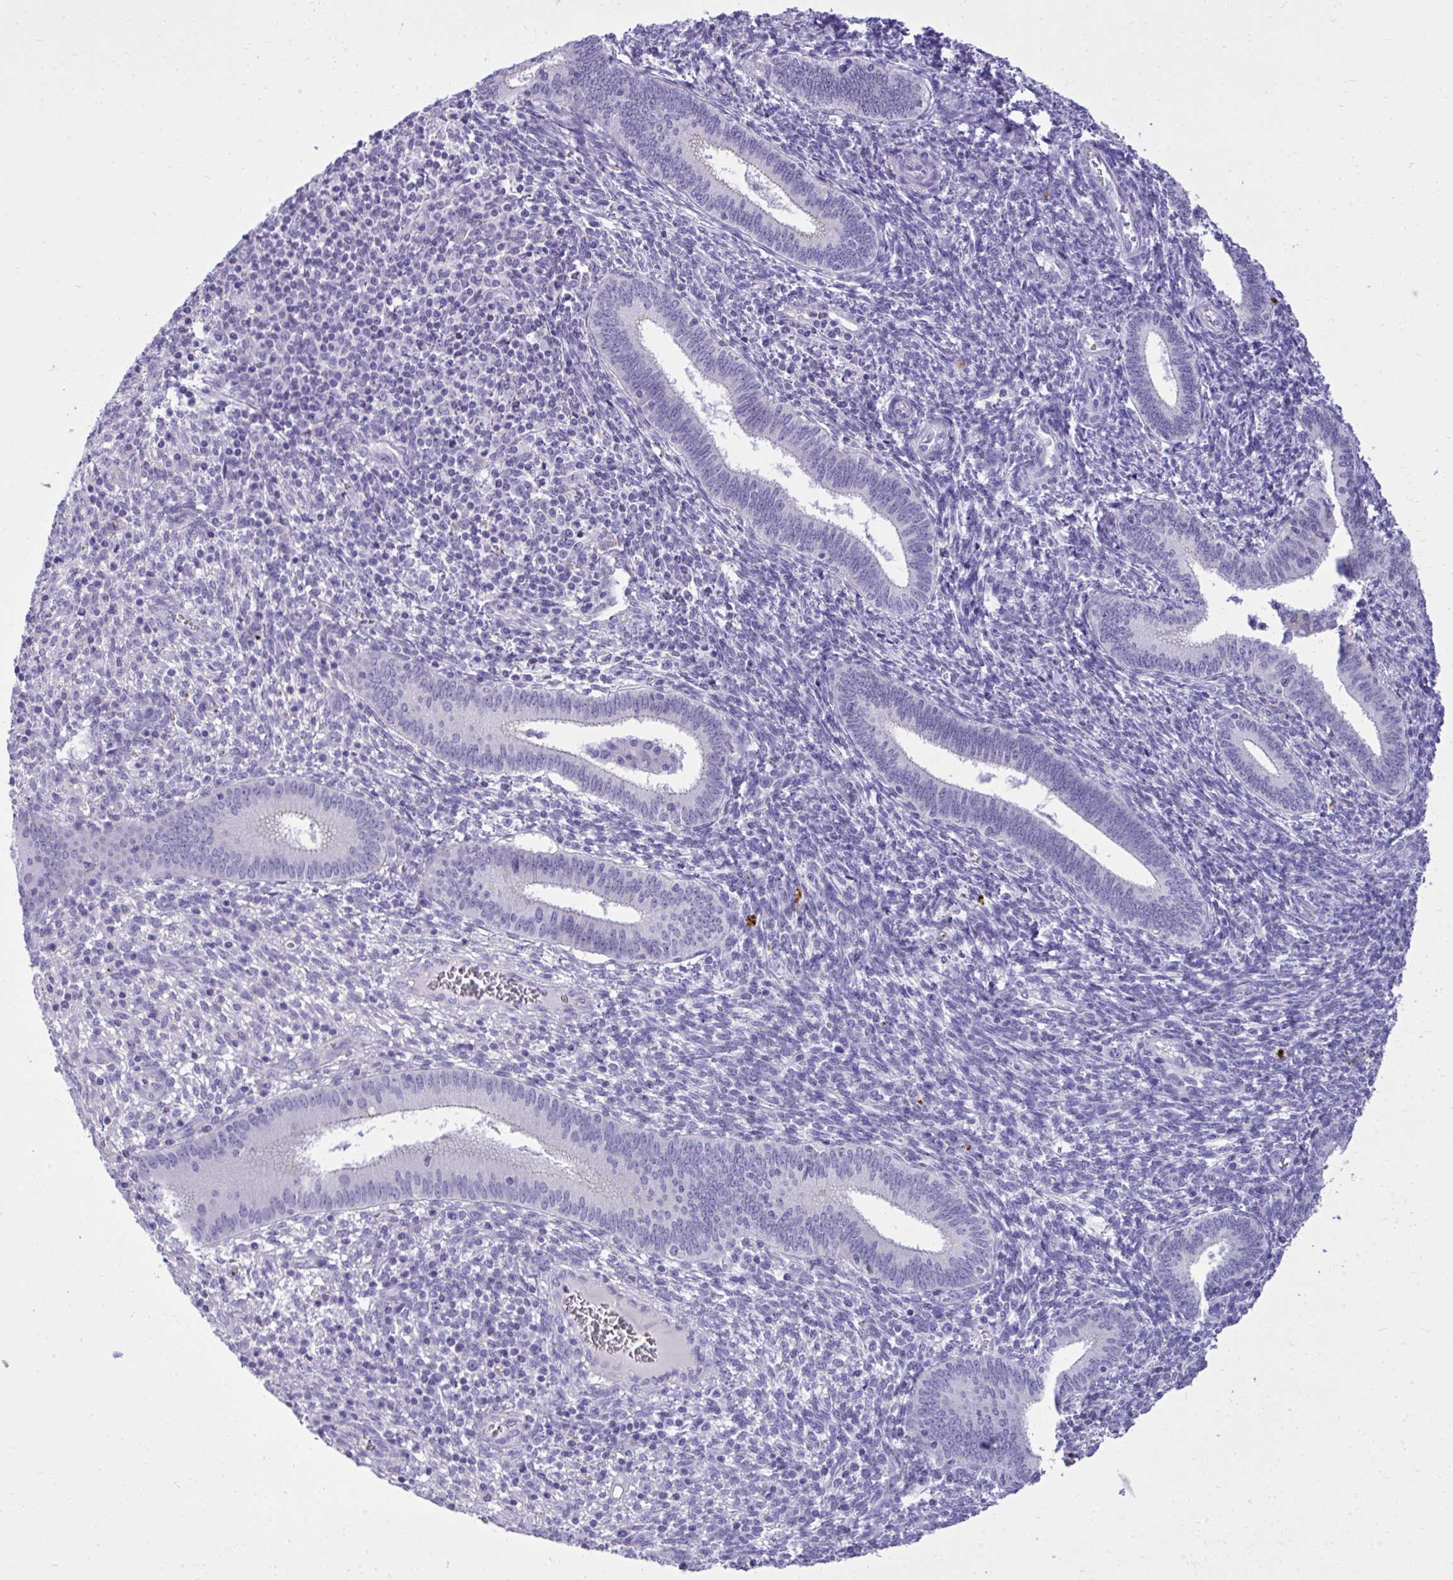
{"staining": {"intensity": "negative", "quantity": "none", "location": "none"}, "tissue": "endometrium", "cell_type": "Cells in endometrial stroma", "image_type": "normal", "snomed": [{"axis": "morphology", "description": "Normal tissue, NOS"}, {"axis": "topography", "description": "Endometrium"}], "caption": "DAB (3,3'-diaminobenzidine) immunohistochemical staining of benign endometrium displays no significant positivity in cells in endometrial stroma.", "gene": "ST6GALNAC3", "patient": {"sex": "female", "age": 41}}